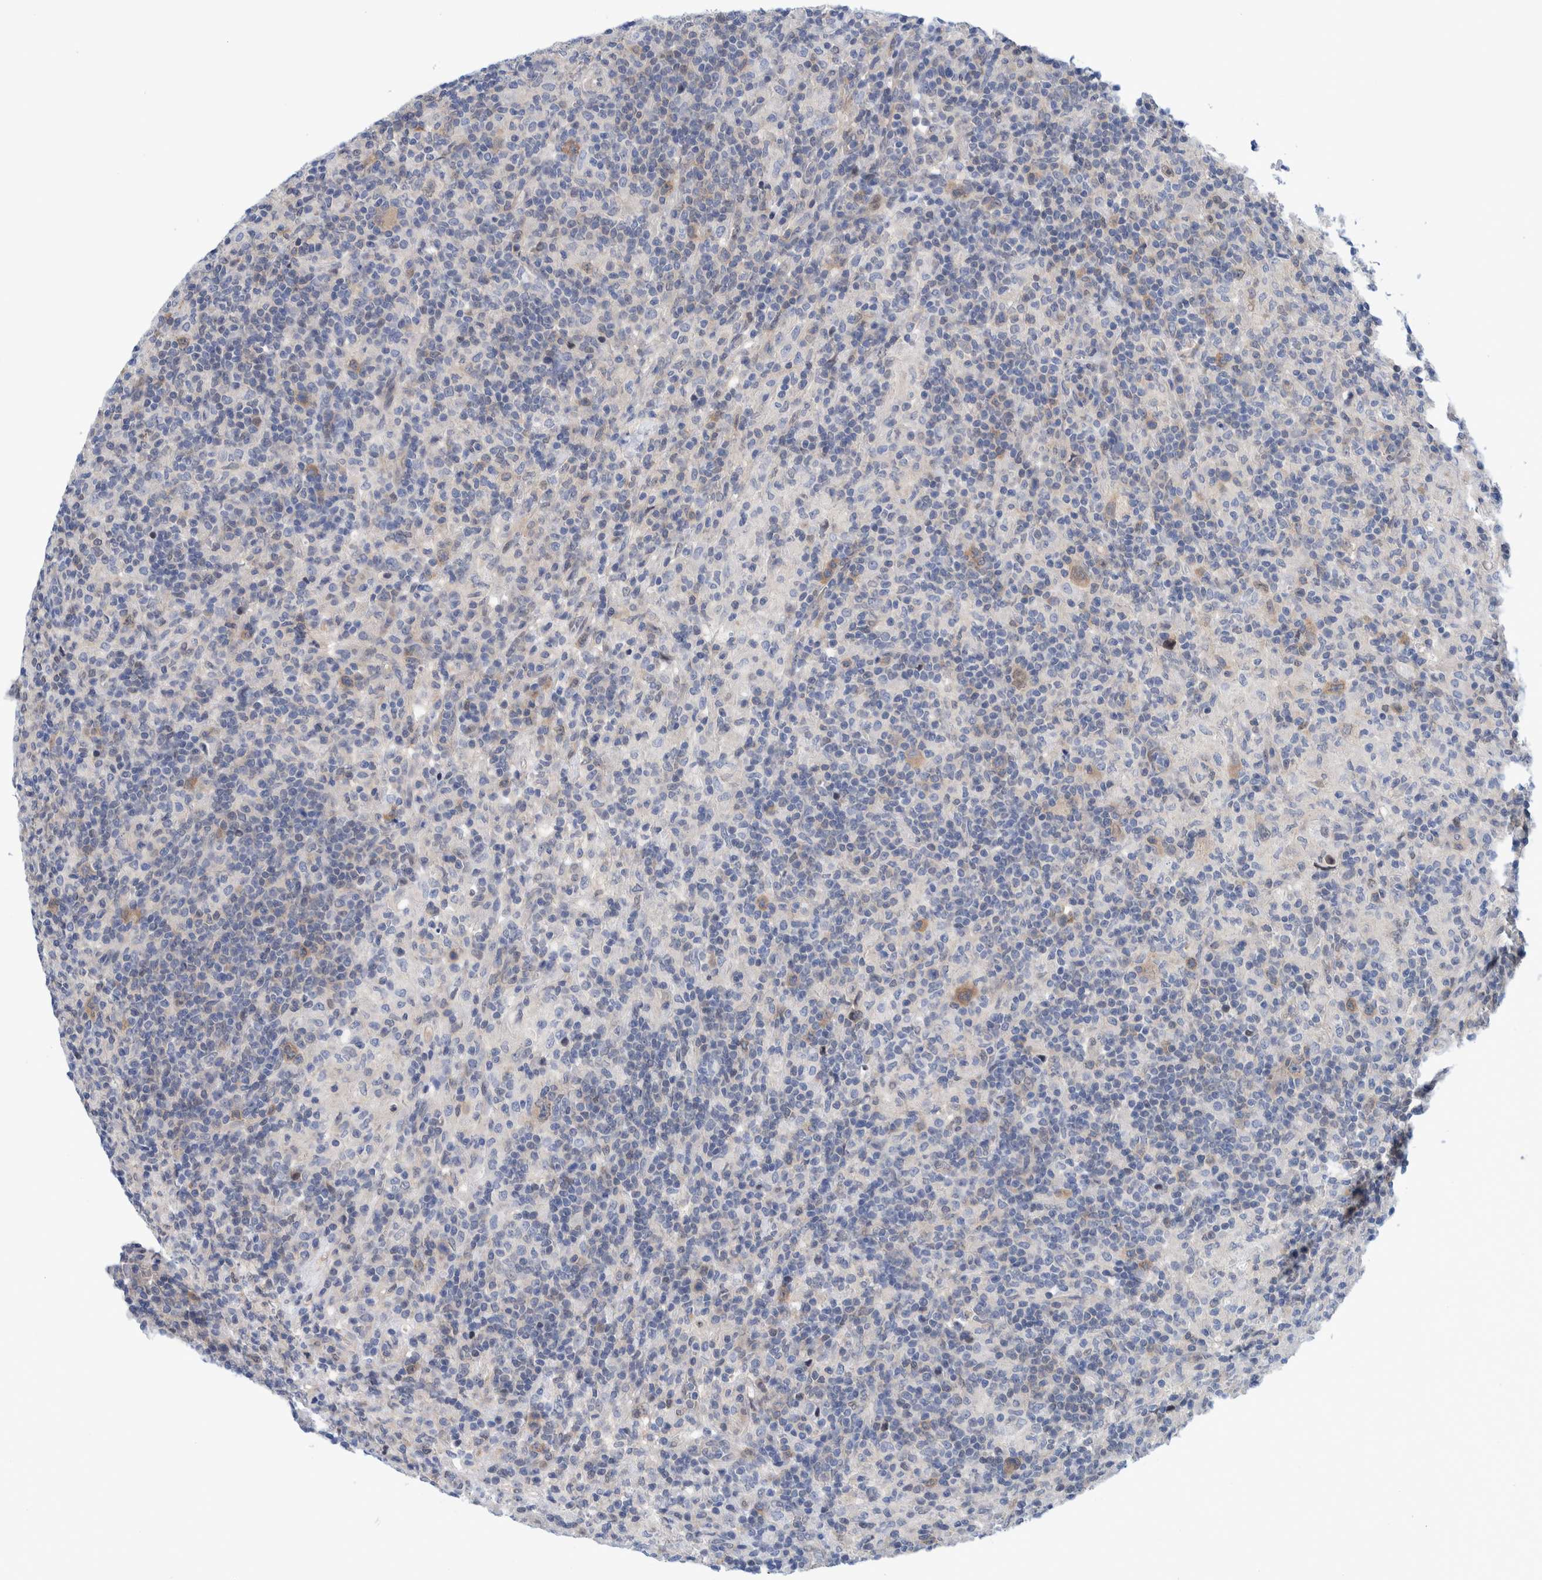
{"staining": {"intensity": "moderate", "quantity": ">75%", "location": "cytoplasmic/membranous"}, "tissue": "lymphoma", "cell_type": "Tumor cells", "image_type": "cancer", "snomed": [{"axis": "morphology", "description": "Hodgkin's disease, NOS"}, {"axis": "topography", "description": "Lymph node"}], "caption": "Human lymphoma stained for a protein (brown) reveals moderate cytoplasmic/membranous positive expression in approximately >75% of tumor cells.", "gene": "PFAS", "patient": {"sex": "male", "age": 70}}